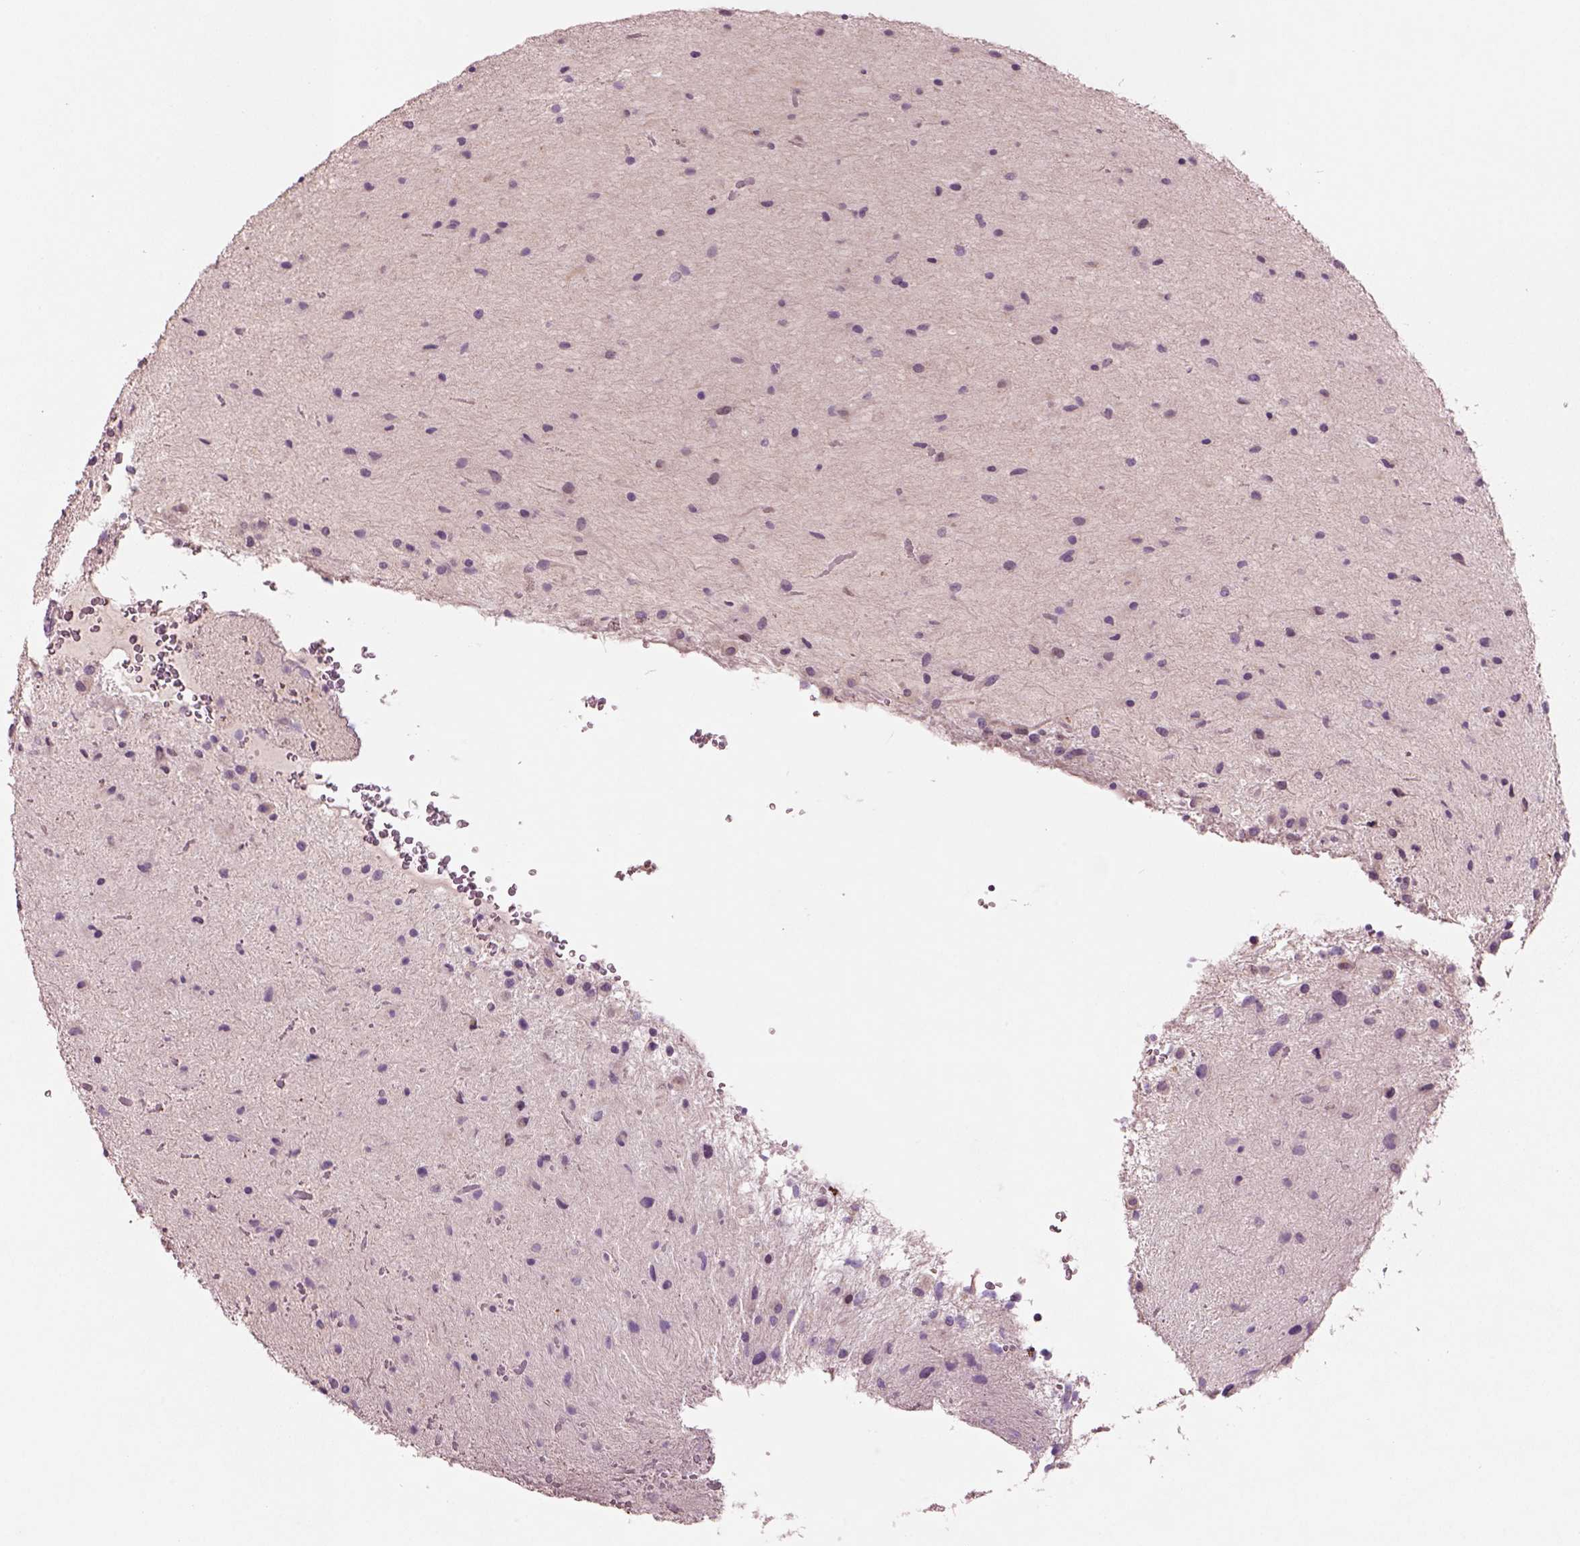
{"staining": {"intensity": "negative", "quantity": "none", "location": "none"}, "tissue": "glioma", "cell_type": "Tumor cells", "image_type": "cancer", "snomed": [{"axis": "morphology", "description": "Glioma, malignant, Low grade"}, {"axis": "topography", "description": "Cerebellum"}], "caption": "Malignant glioma (low-grade) stained for a protein using immunohistochemistry (IHC) exhibits no staining tumor cells.", "gene": "PLPP7", "patient": {"sex": "female", "age": 14}}